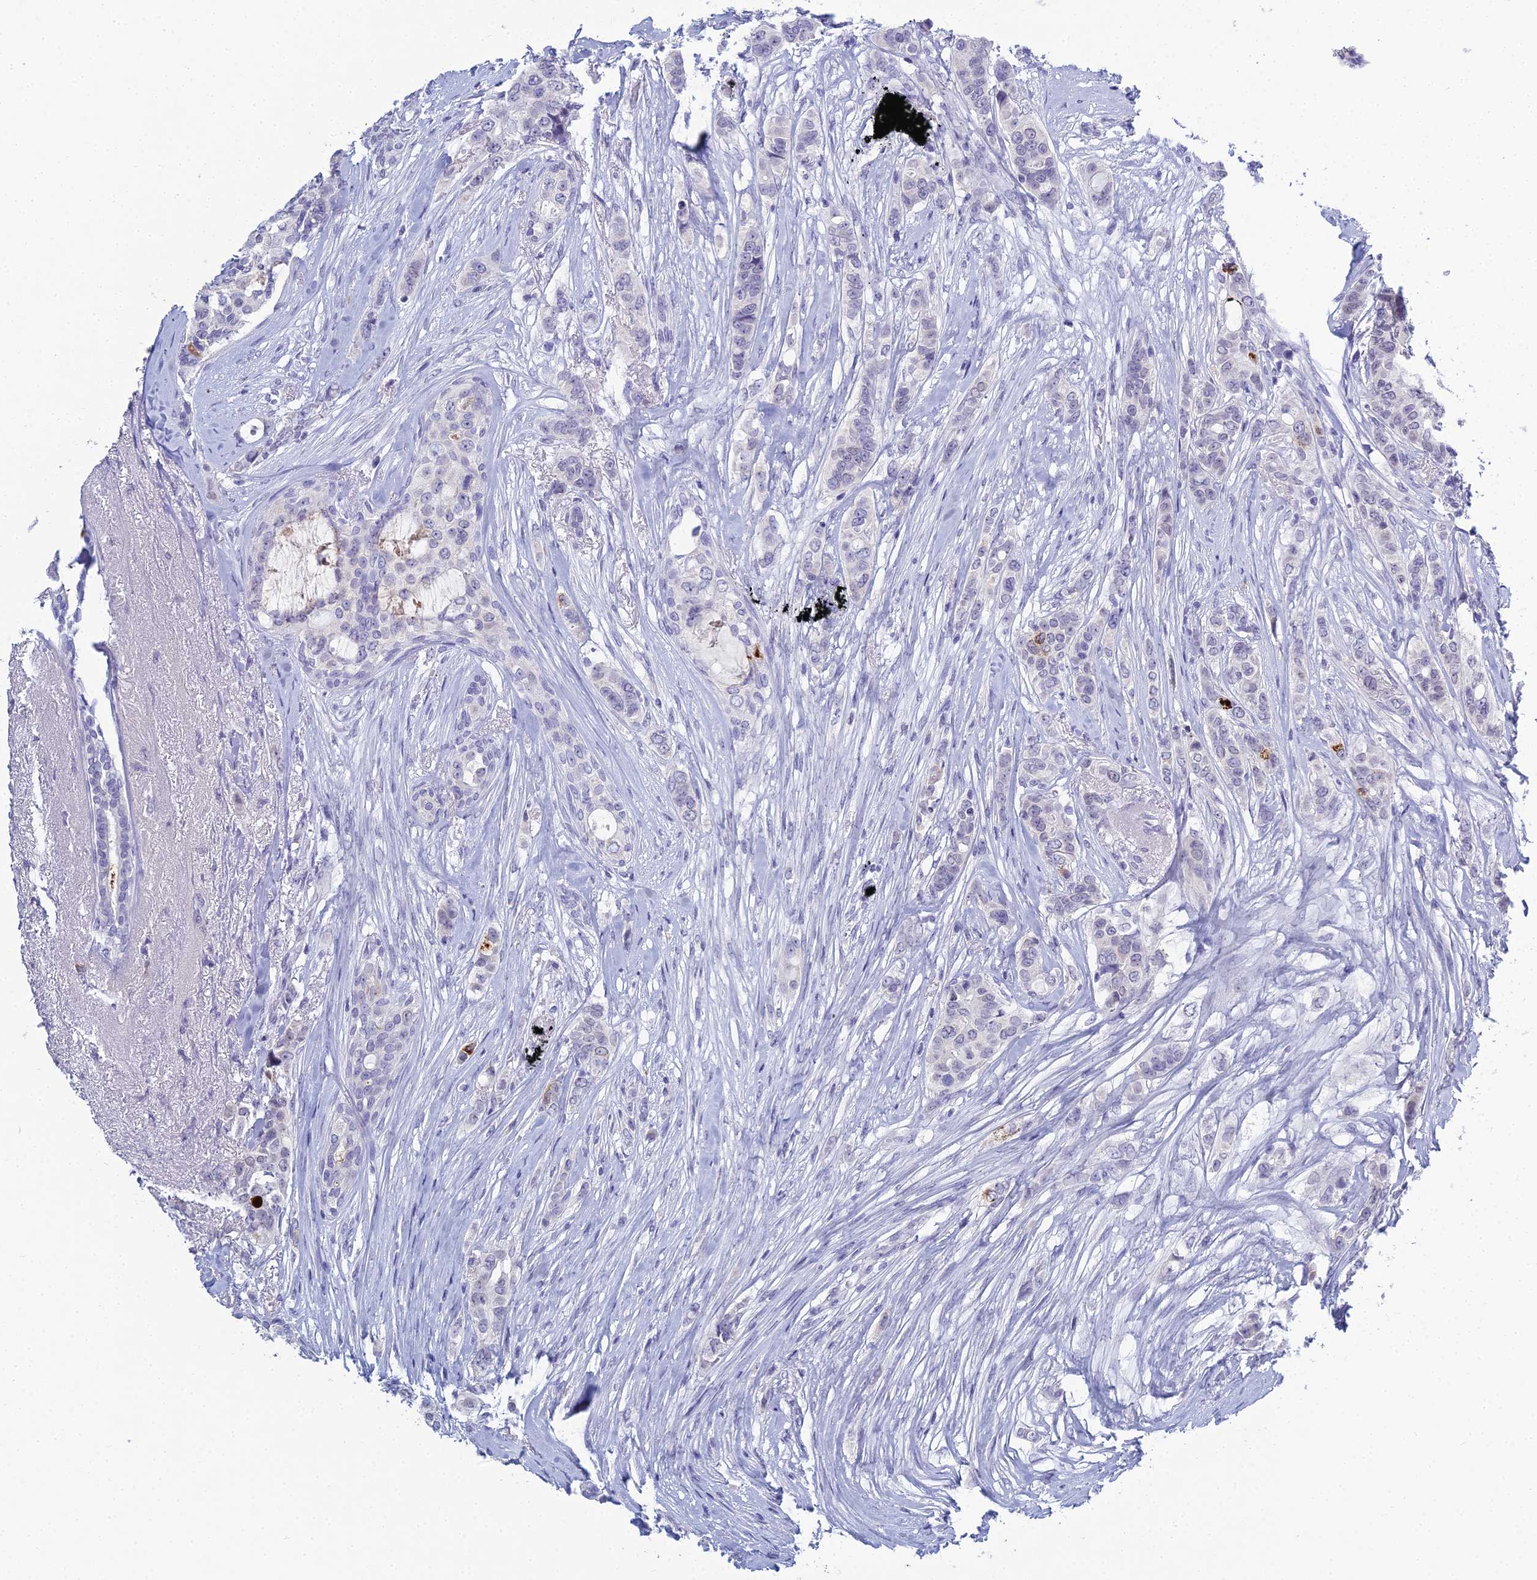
{"staining": {"intensity": "negative", "quantity": "none", "location": "none"}, "tissue": "breast cancer", "cell_type": "Tumor cells", "image_type": "cancer", "snomed": [{"axis": "morphology", "description": "Lobular carcinoma"}, {"axis": "topography", "description": "Breast"}], "caption": "IHC of breast lobular carcinoma reveals no staining in tumor cells.", "gene": "MUC13", "patient": {"sex": "female", "age": 51}}